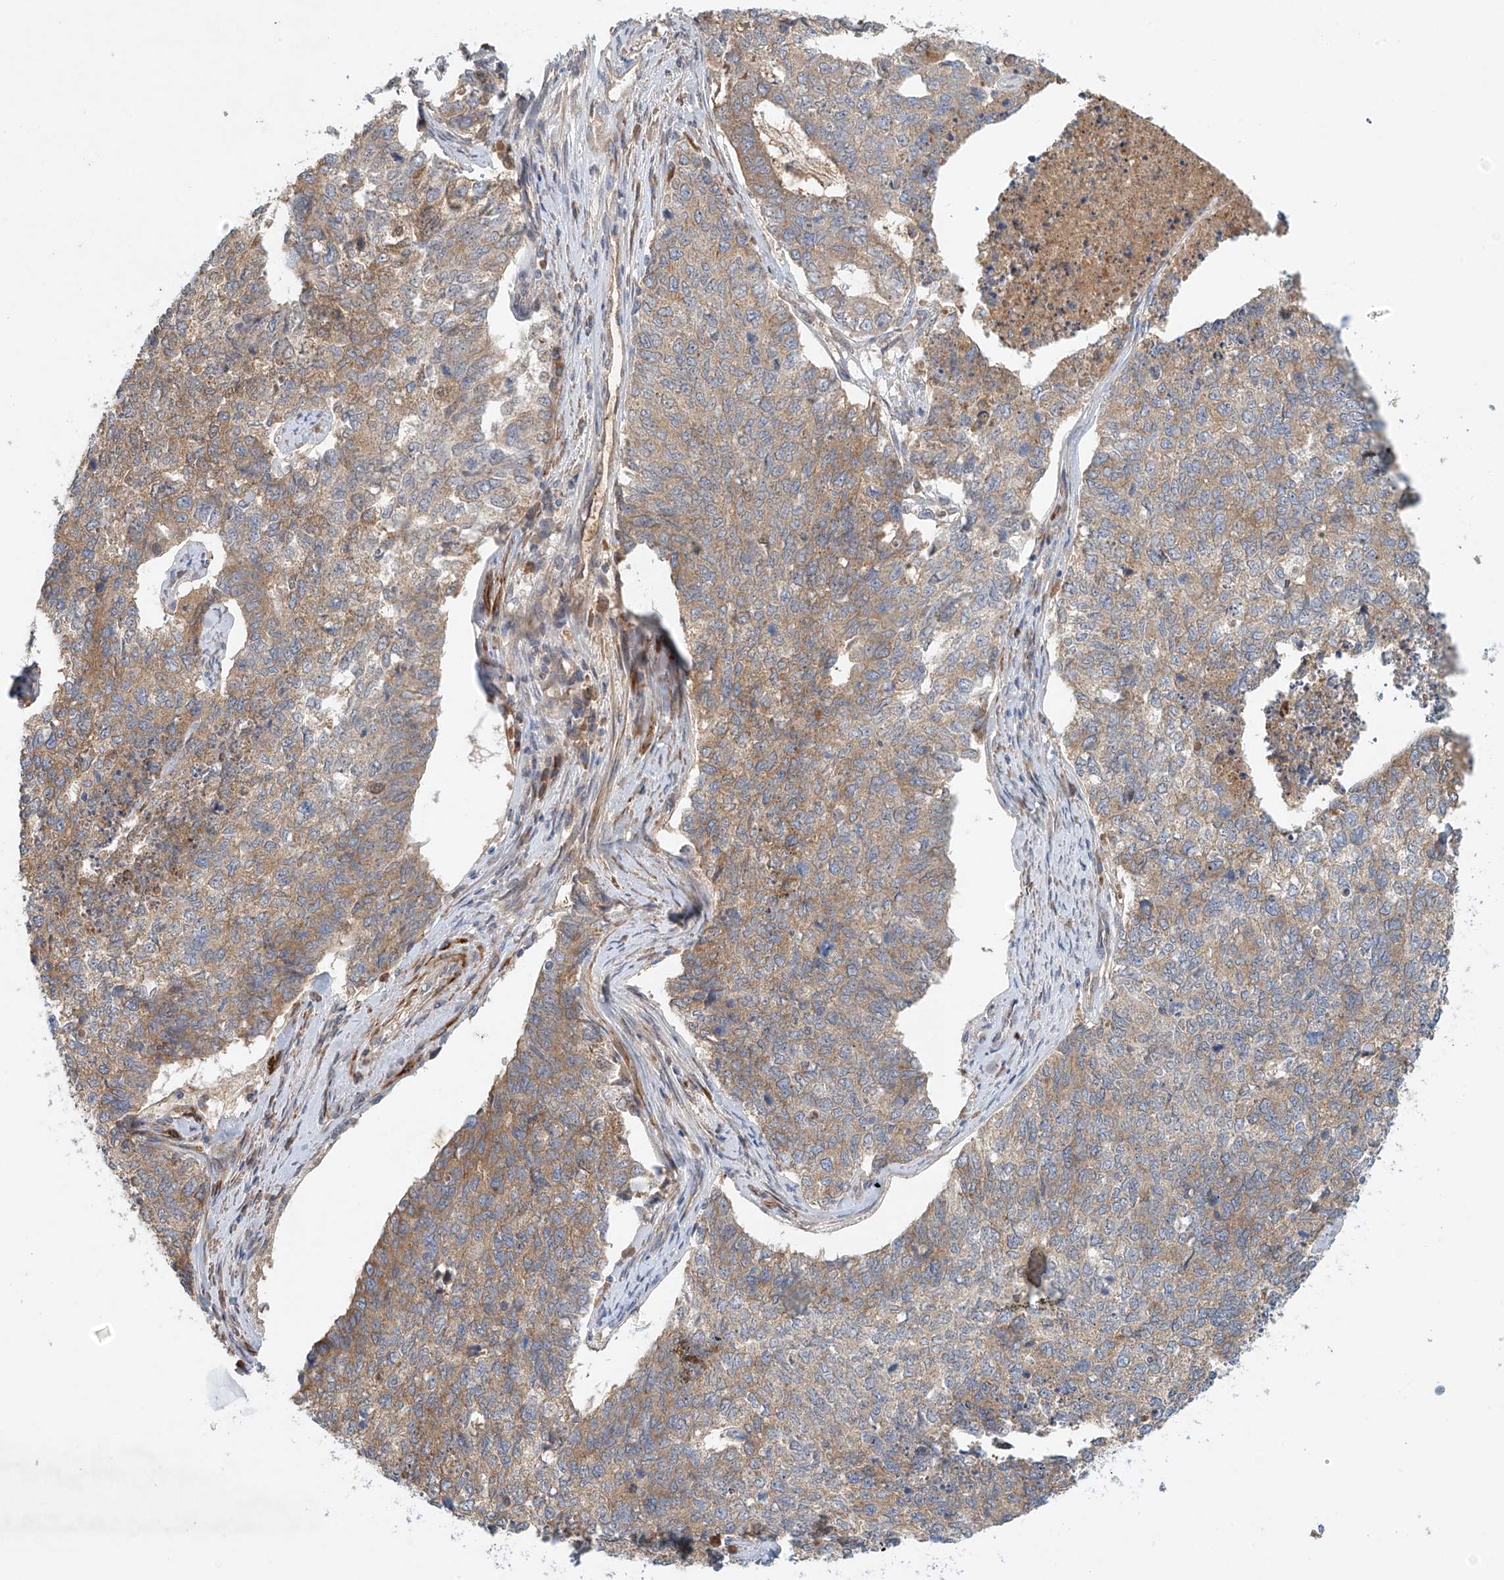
{"staining": {"intensity": "moderate", "quantity": "25%-75%", "location": "cytoplasmic/membranous"}, "tissue": "cervical cancer", "cell_type": "Tumor cells", "image_type": "cancer", "snomed": [{"axis": "morphology", "description": "Squamous cell carcinoma, NOS"}, {"axis": "topography", "description": "Cervix"}], "caption": "A medium amount of moderate cytoplasmic/membranous staining is appreciated in about 25%-75% of tumor cells in cervical cancer (squamous cell carcinoma) tissue.", "gene": "LYRM9", "patient": {"sex": "female", "age": 63}}